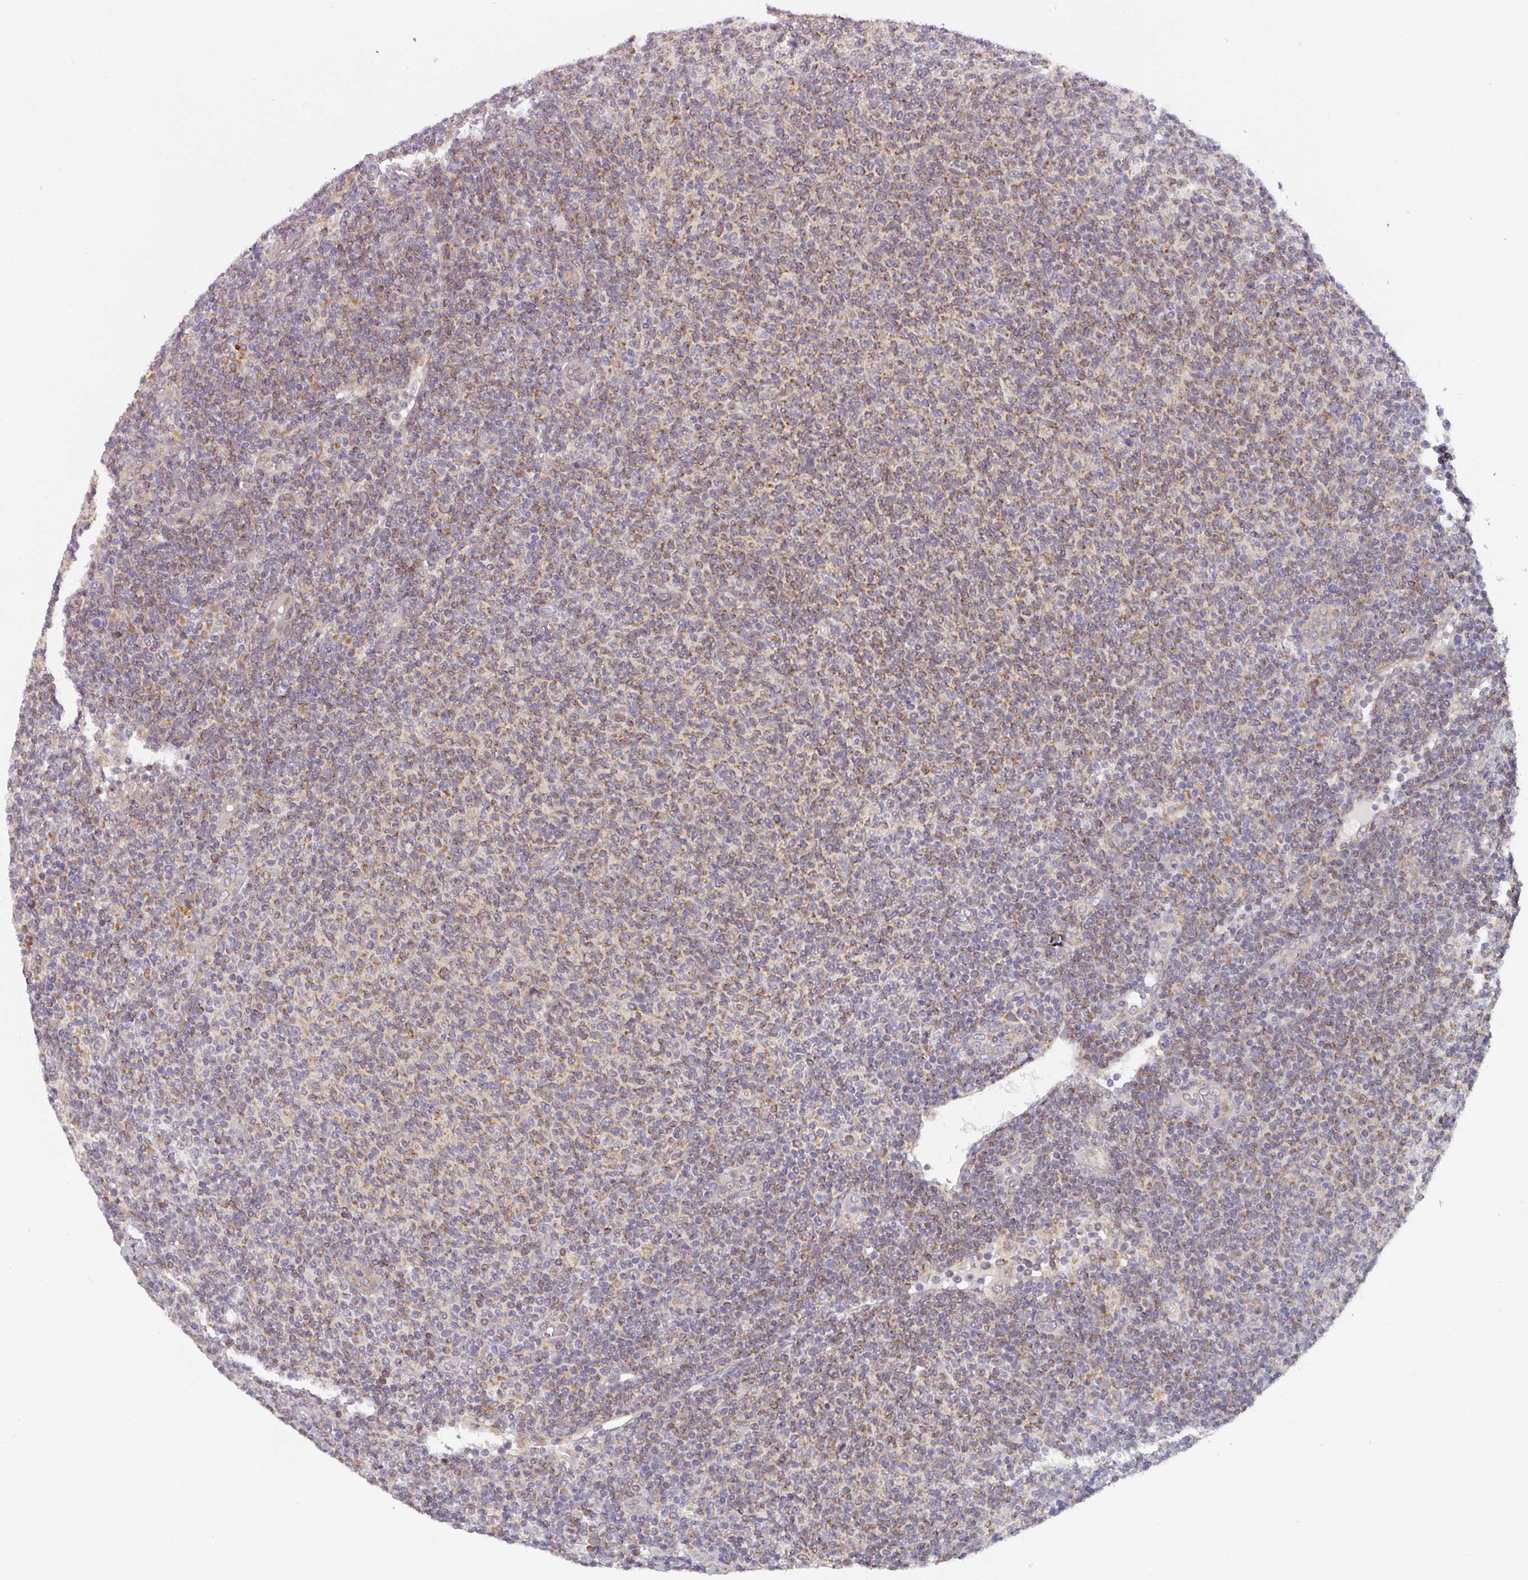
{"staining": {"intensity": "moderate", "quantity": "25%-75%", "location": "cytoplasmic/membranous"}, "tissue": "lymphoma", "cell_type": "Tumor cells", "image_type": "cancer", "snomed": [{"axis": "morphology", "description": "Malignant lymphoma, non-Hodgkin's type, Low grade"}, {"axis": "topography", "description": "Lymph node"}], "caption": "IHC image of neoplastic tissue: lymphoma stained using IHC shows medium levels of moderate protein expression localized specifically in the cytoplasmic/membranous of tumor cells, appearing as a cytoplasmic/membranous brown color.", "gene": "TAPT1", "patient": {"sex": "male", "age": 66}}